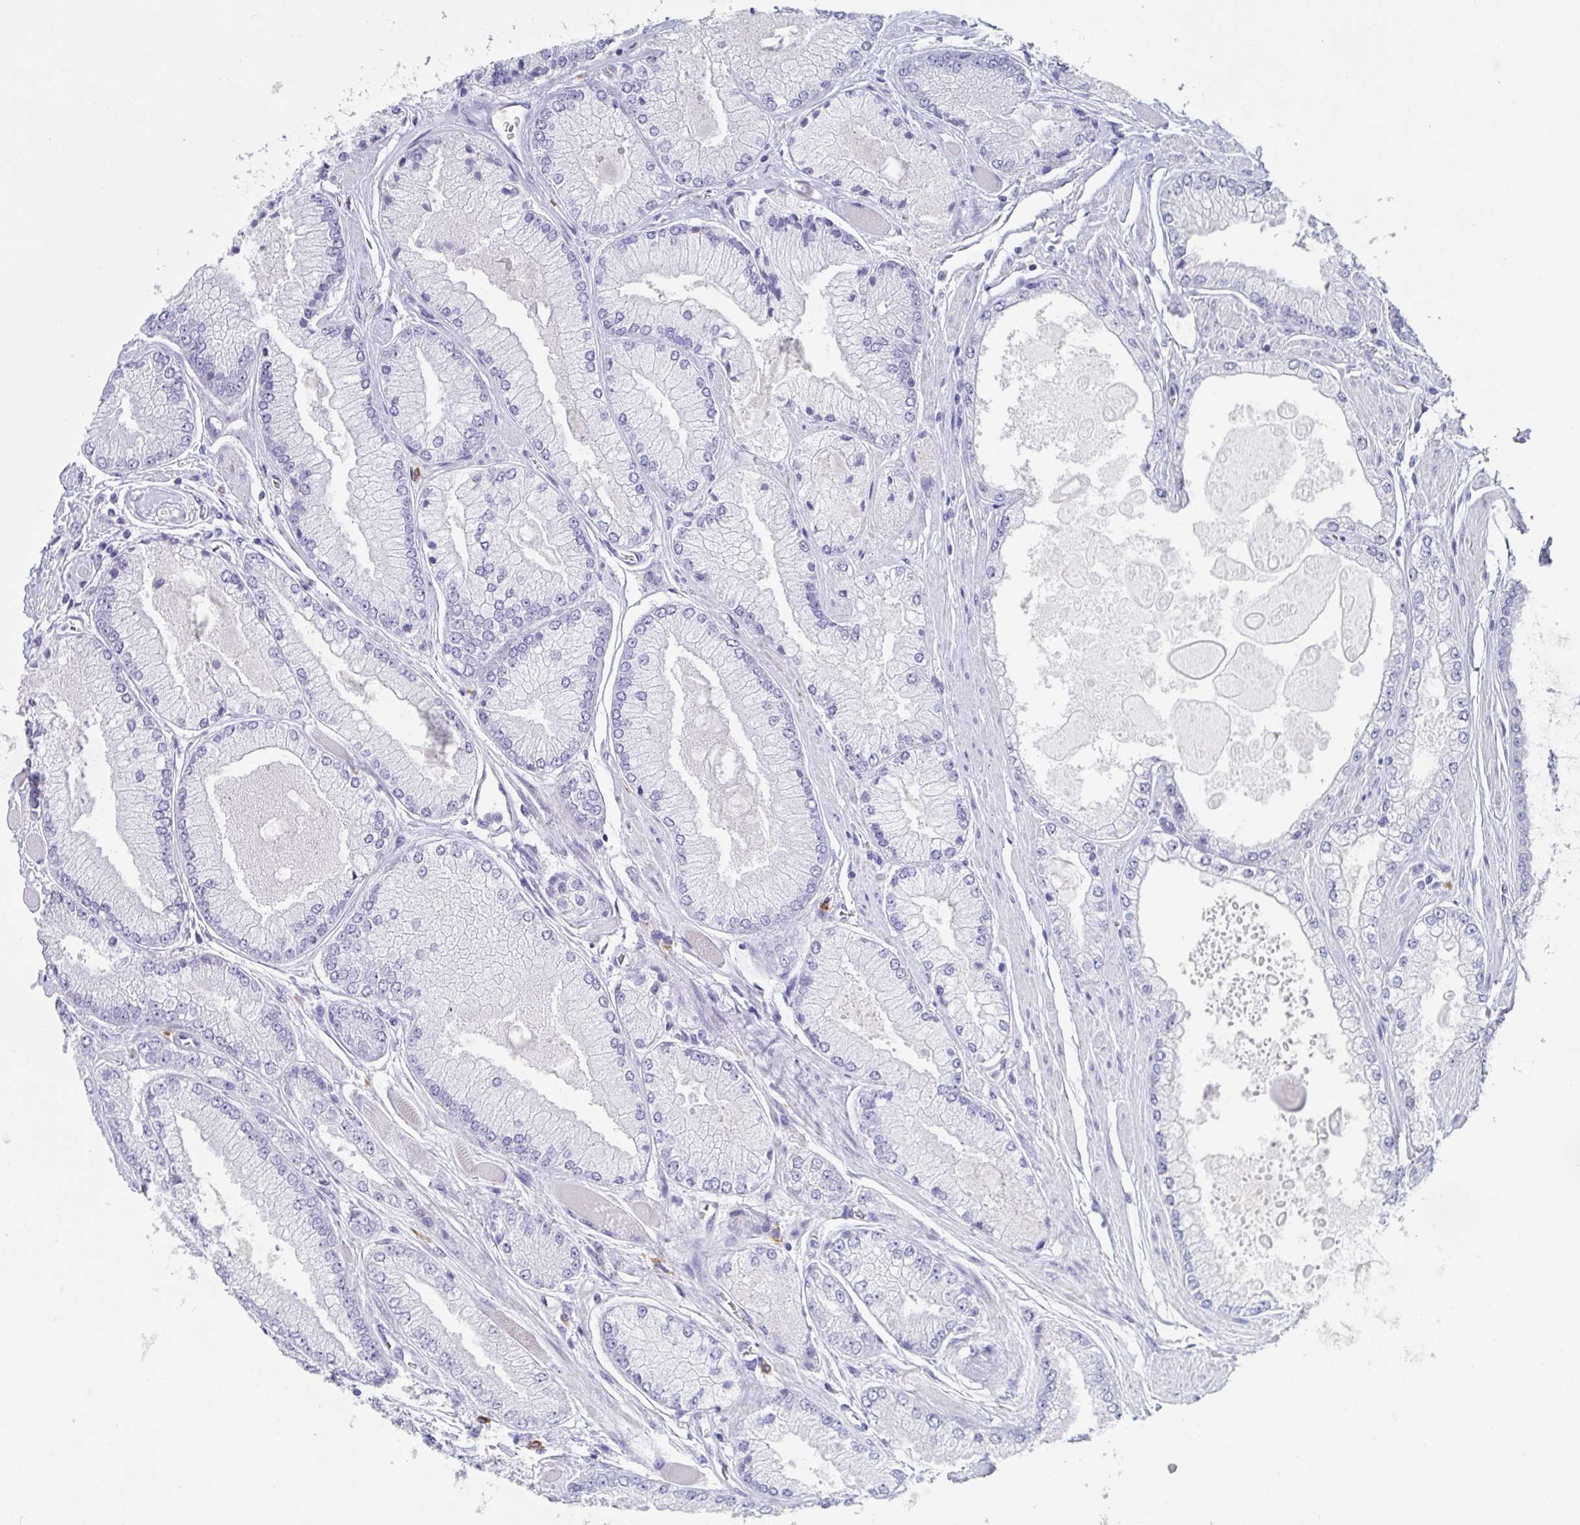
{"staining": {"intensity": "negative", "quantity": "none", "location": "none"}, "tissue": "prostate cancer", "cell_type": "Tumor cells", "image_type": "cancer", "snomed": [{"axis": "morphology", "description": "Adenocarcinoma, Low grade"}, {"axis": "topography", "description": "Prostate"}], "caption": "Tumor cells are negative for protein expression in human prostate cancer.", "gene": "PLA2G1B", "patient": {"sex": "male", "age": 67}}